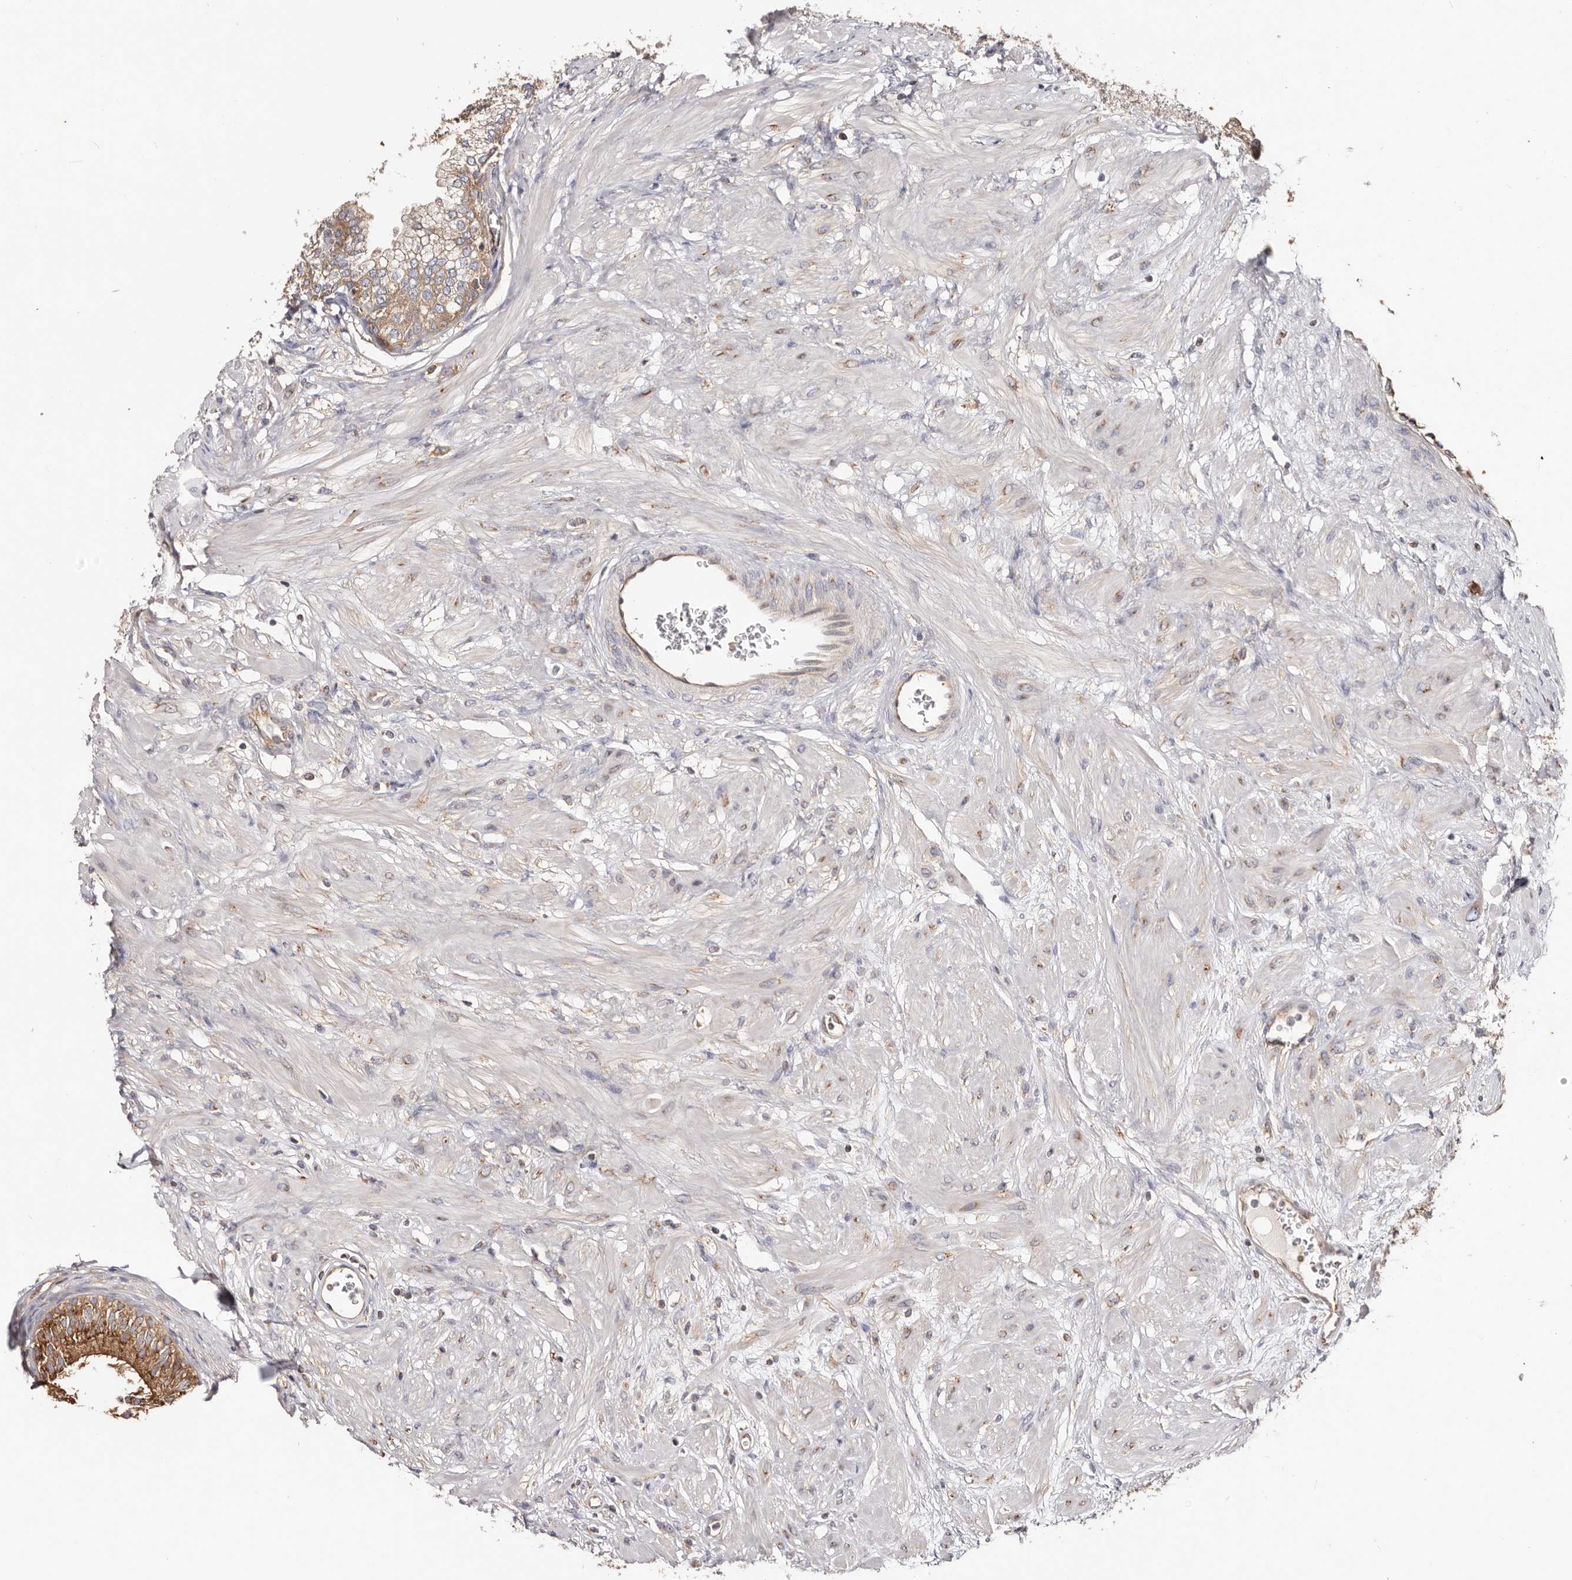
{"staining": {"intensity": "moderate", "quantity": ">75%", "location": "cytoplasmic/membranous"}, "tissue": "prostate", "cell_type": "Glandular cells", "image_type": "normal", "snomed": [{"axis": "morphology", "description": "Normal tissue, NOS"}, {"axis": "morphology", "description": "Urothelial carcinoma, Low grade"}, {"axis": "topography", "description": "Urinary bladder"}, {"axis": "topography", "description": "Prostate"}], "caption": "Human prostate stained with a brown dye demonstrates moderate cytoplasmic/membranous positive expression in about >75% of glandular cells.", "gene": "EPRS1", "patient": {"sex": "male", "age": 60}}